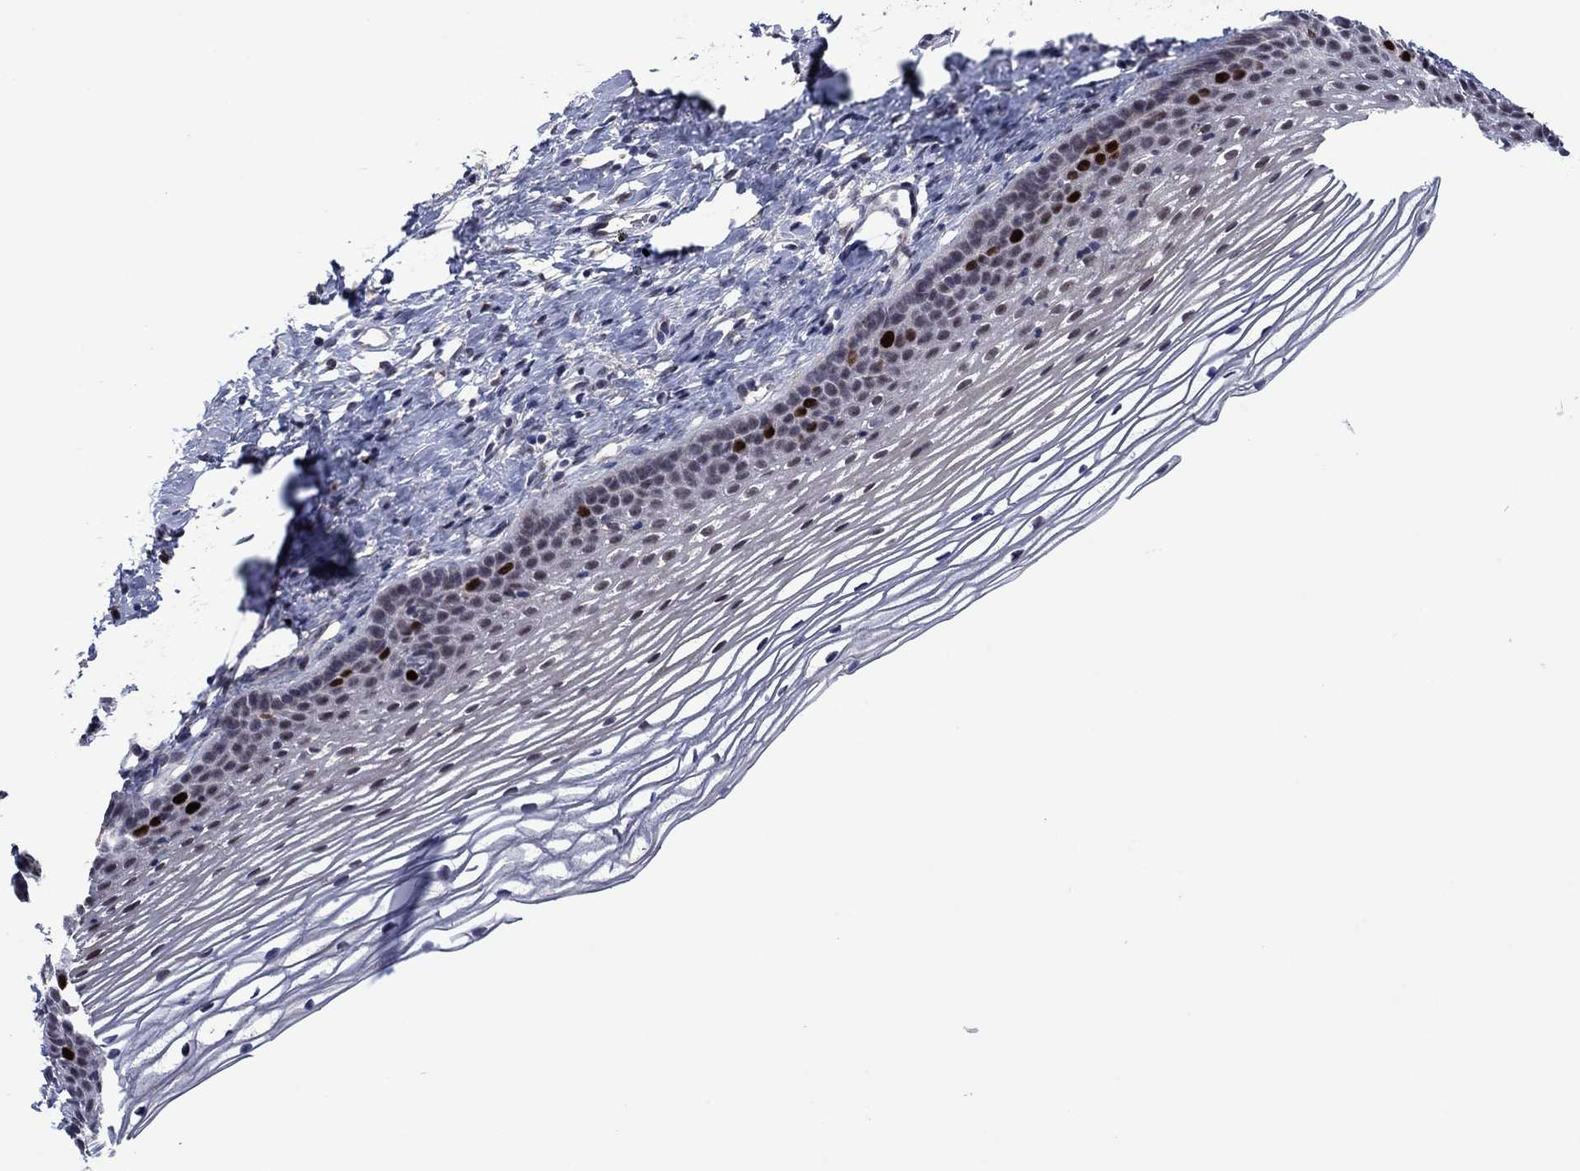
{"staining": {"intensity": "strong", "quantity": "<25%", "location": "nuclear"}, "tissue": "cervix", "cell_type": "Squamous epithelial cells", "image_type": "normal", "snomed": [{"axis": "morphology", "description": "Normal tissue, NOS"}, {"axis": "topography", "description": "Cervix"}], "caption": "Normal cervix demonstrates strong nuclear positivity in approximately <25% of squamous epithelial cells, visualized by immunohistochemistry. Using DAB (brown) and hematoxylin (blue) stains, captured at high magnification using brightfield microscopy.", "gene": "CDCA5", "patient": {"sex": "female", "age": 39}}